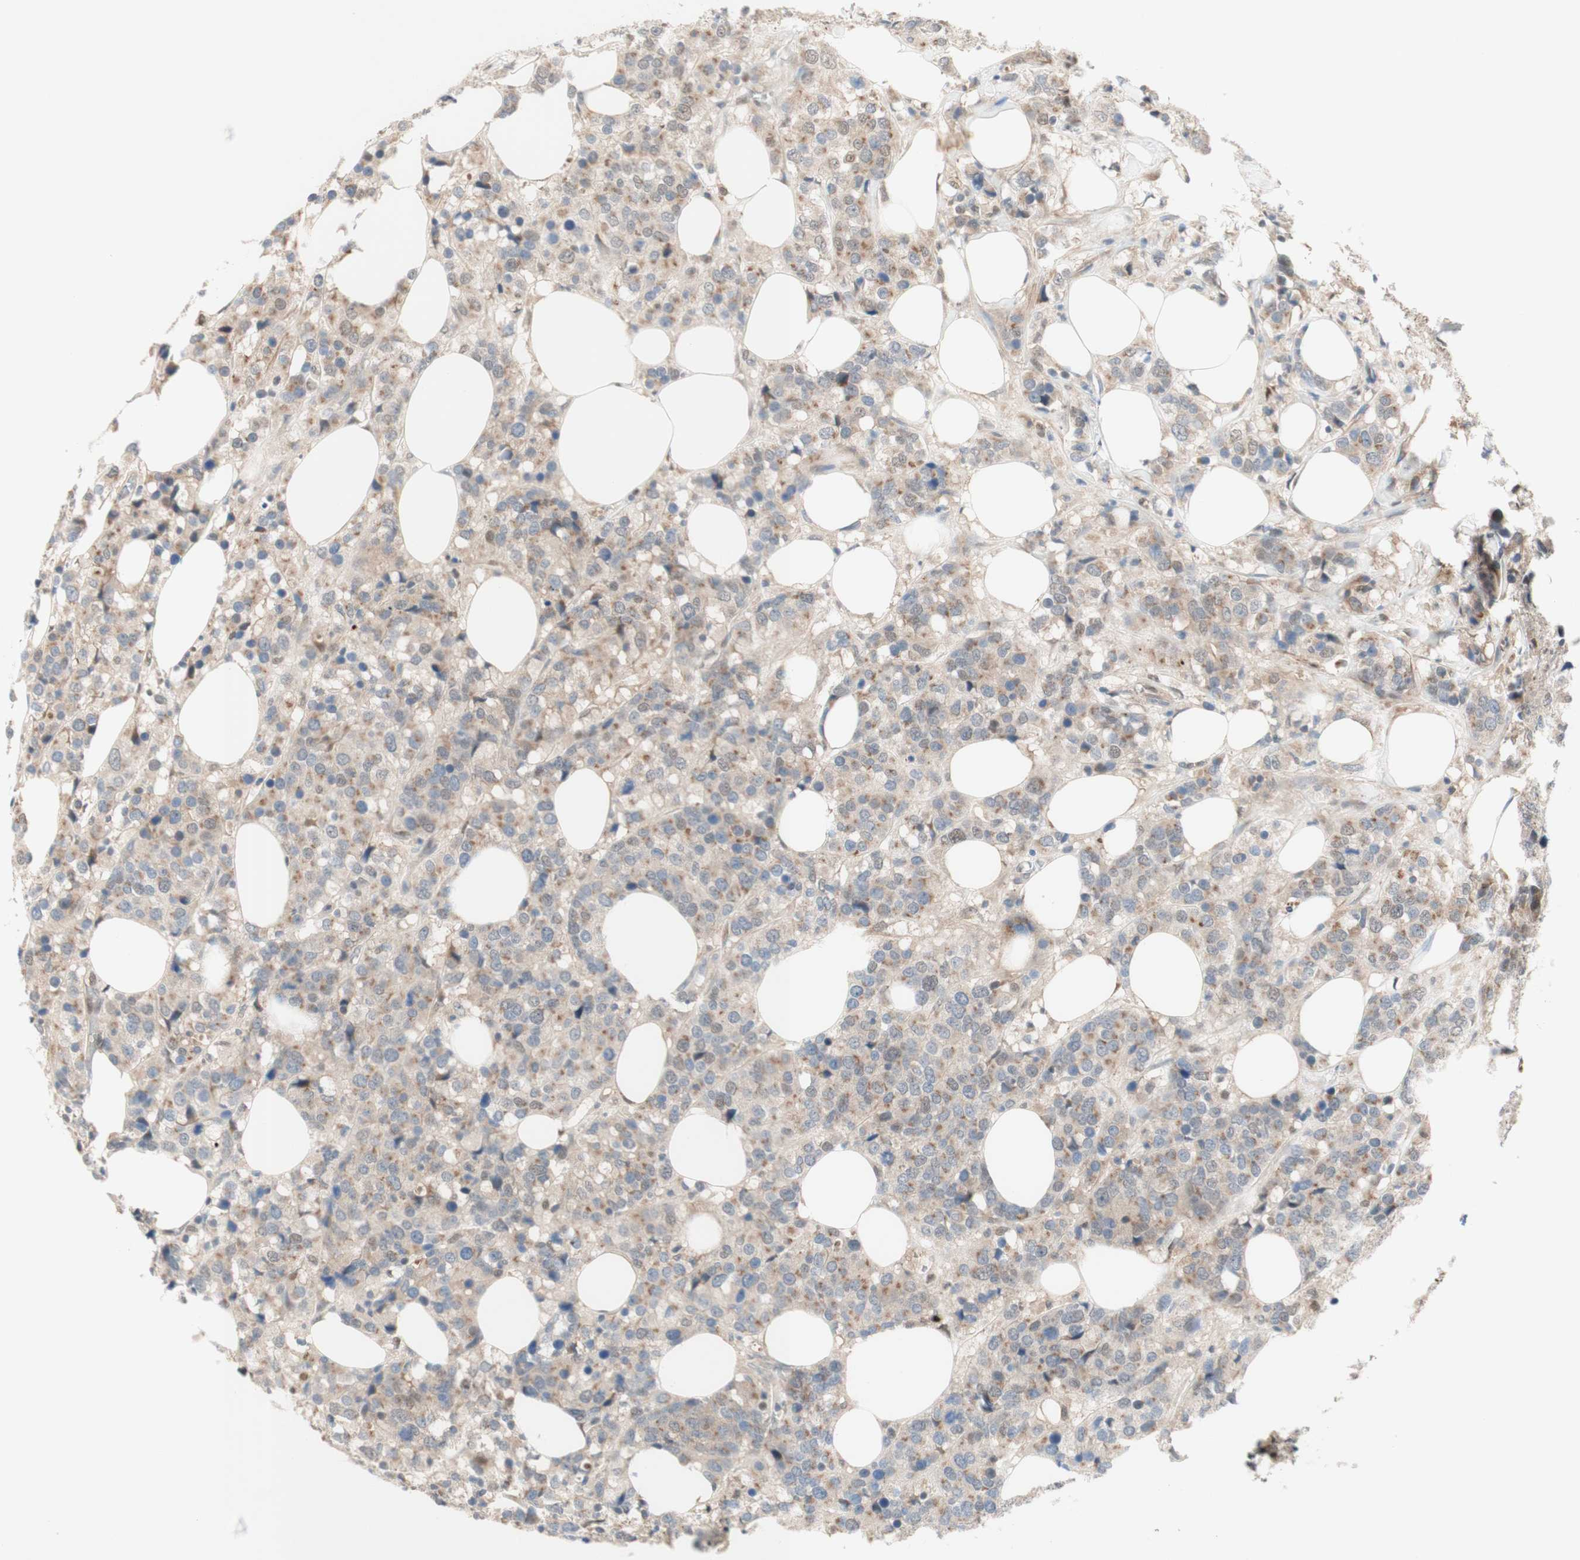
{"staining": {"intensity": "weak", "quantity": "25%-75%", "location": "cytoplasmic/membranous"}, "tissue": "breast cancer", "cell_type": "Tumor cells", "image_type": "cancer", "snomed": [{"axis": "morphology", "description": "Lobular carcinoma"}, {"axis": "topography", "description": "Breast"}], "caption": "IHC photomicrograph of breast lobular carcinoma stained for a protein (brown), which reveals low levels of weak cytoplasmic/membranous expression in about 25%-75% of tumor cells.", "gene": "RFNG", "patient": {"sex": "female", "age": 59}}